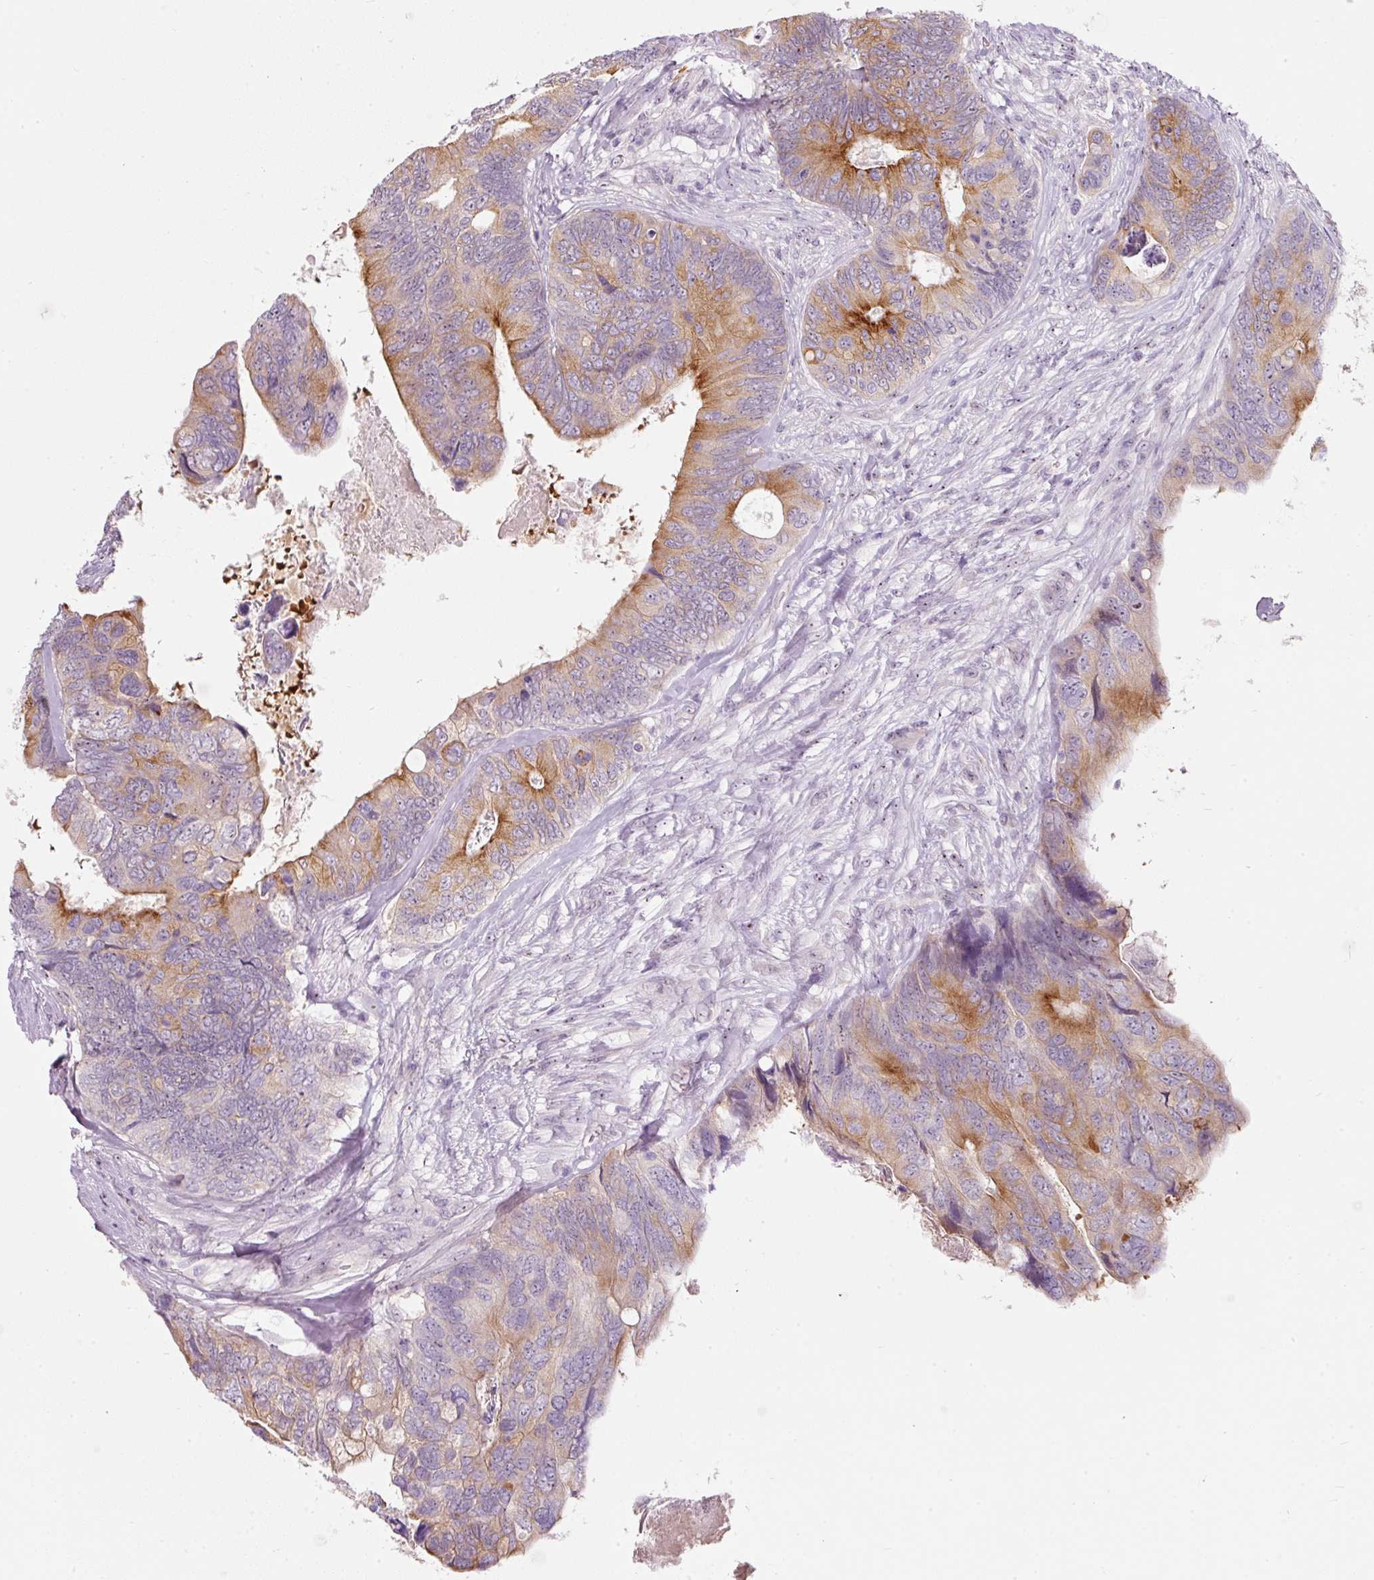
{"staining": {"intensity": "moderate", "quantity": "25%-75%", "location": "cytoplasmic/membranous"}, "tissue": "colorectal cancer", "cell_type": "Tumor cells", "image_type": "cancer", "snomed": [{"axis": "morphology", "description": "Adenocarcinoma, NOS"}, {"axis": "topography", "description": "Colon"}], "caption": "Immunohistochemical staining of colorectal cancer (adenocarcinoma) shows medium levels of moderate cytoplasmic/membranous expression in approximately 25%-75% of tumor cells.", "gene": "TMEM37", "patient": {"sex": "female", "age": 67}}